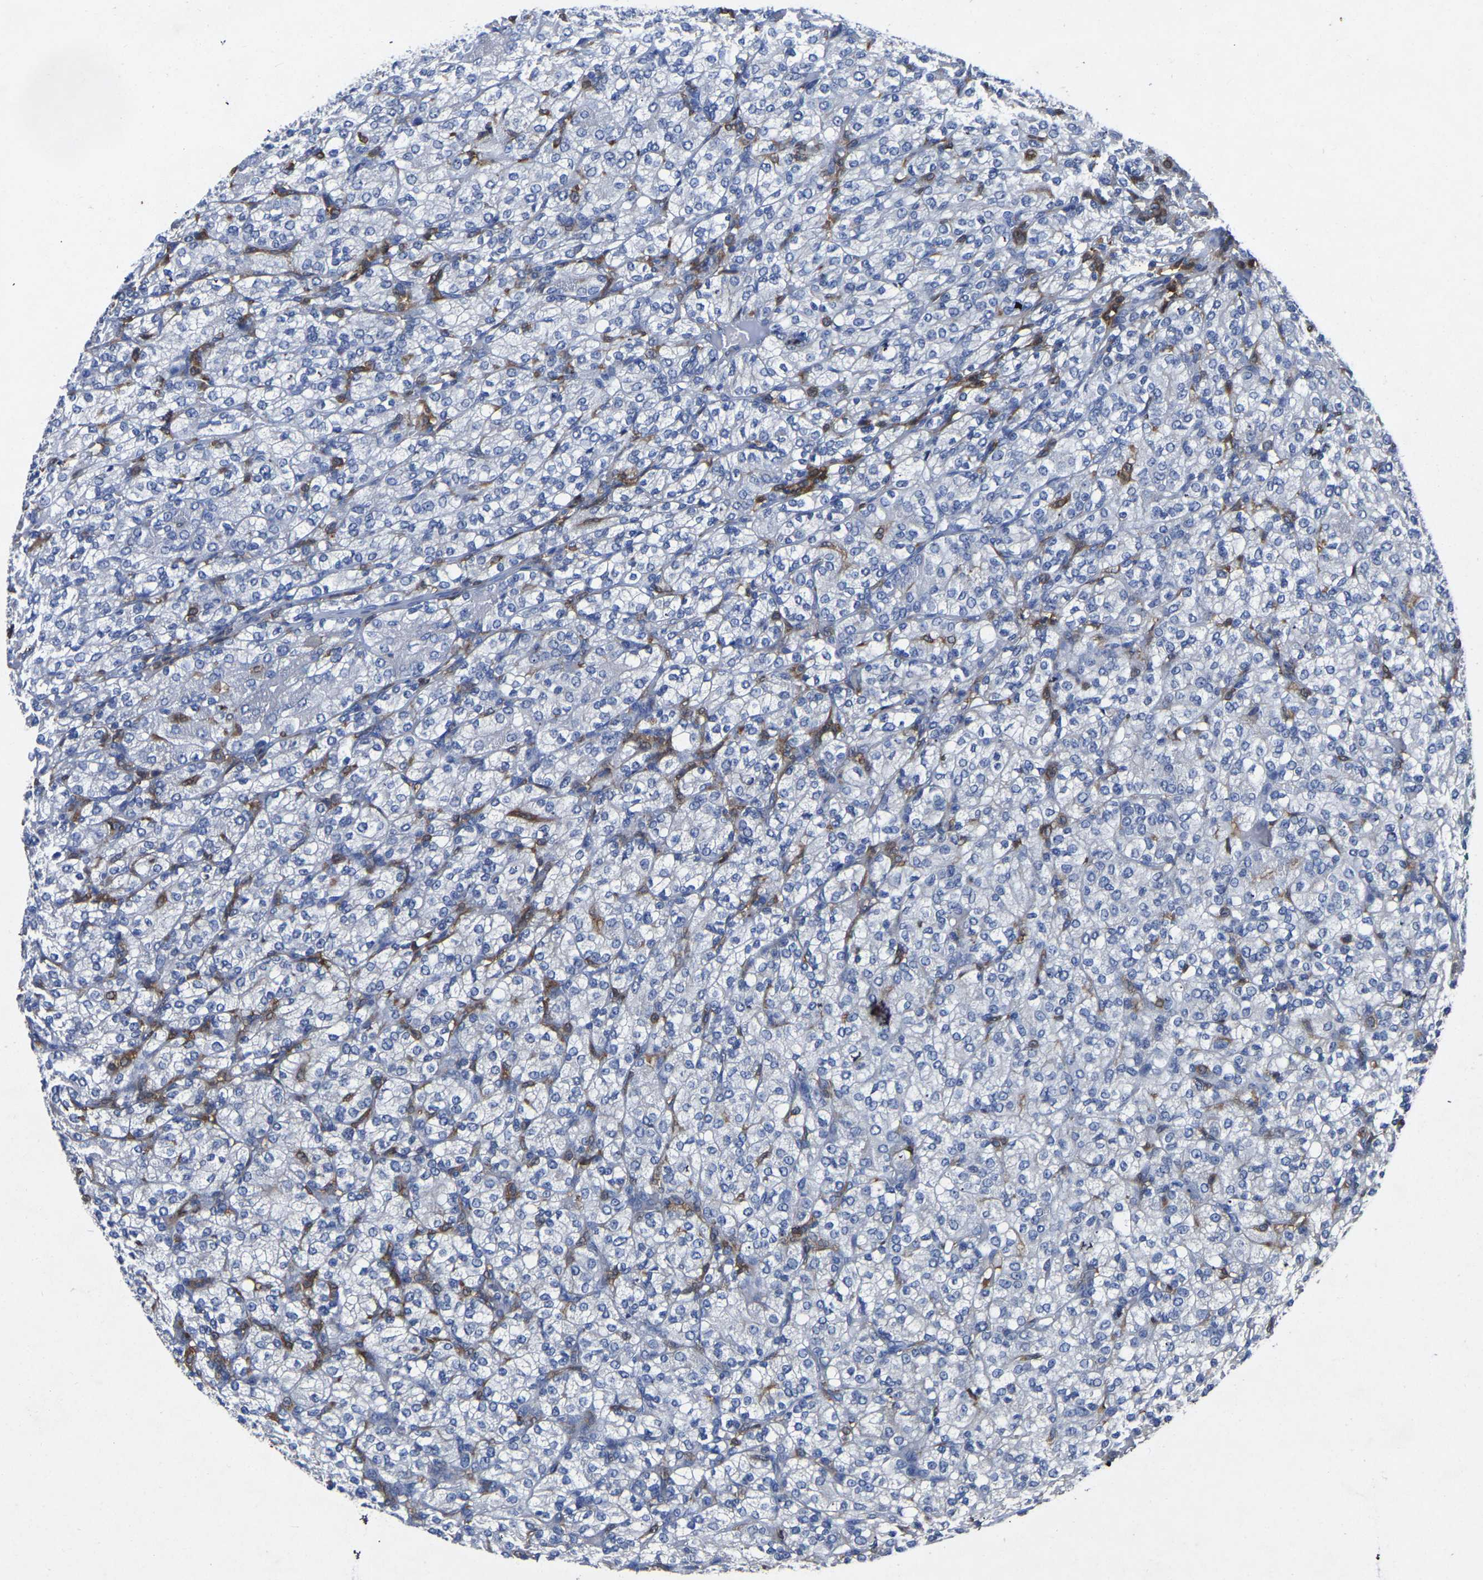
{"staining": {"intensity": "negative", "quantity": "none", "location": "none"}, "tissue": "renal cancer", "cell_type": "Tumor cells", "image_type": "cancer", "snomed": [{"axis": "morphology", "description": "Adenocarcinoma, NOS"}, {"axis": "topography", "description": "Kidney"}], "caption": "Immunohistochemistry (IHC) of human adenocarcinoma (renal) displays no expression in tumor cells. Brightfield microscopy of IHC stained with DAB (3,3'-diaminobenzidine) (brown) and hematoxylin (blue), captured at high magnification.", "gene": "ATG2B", "patient": {"sex": "male", "age": 77}}